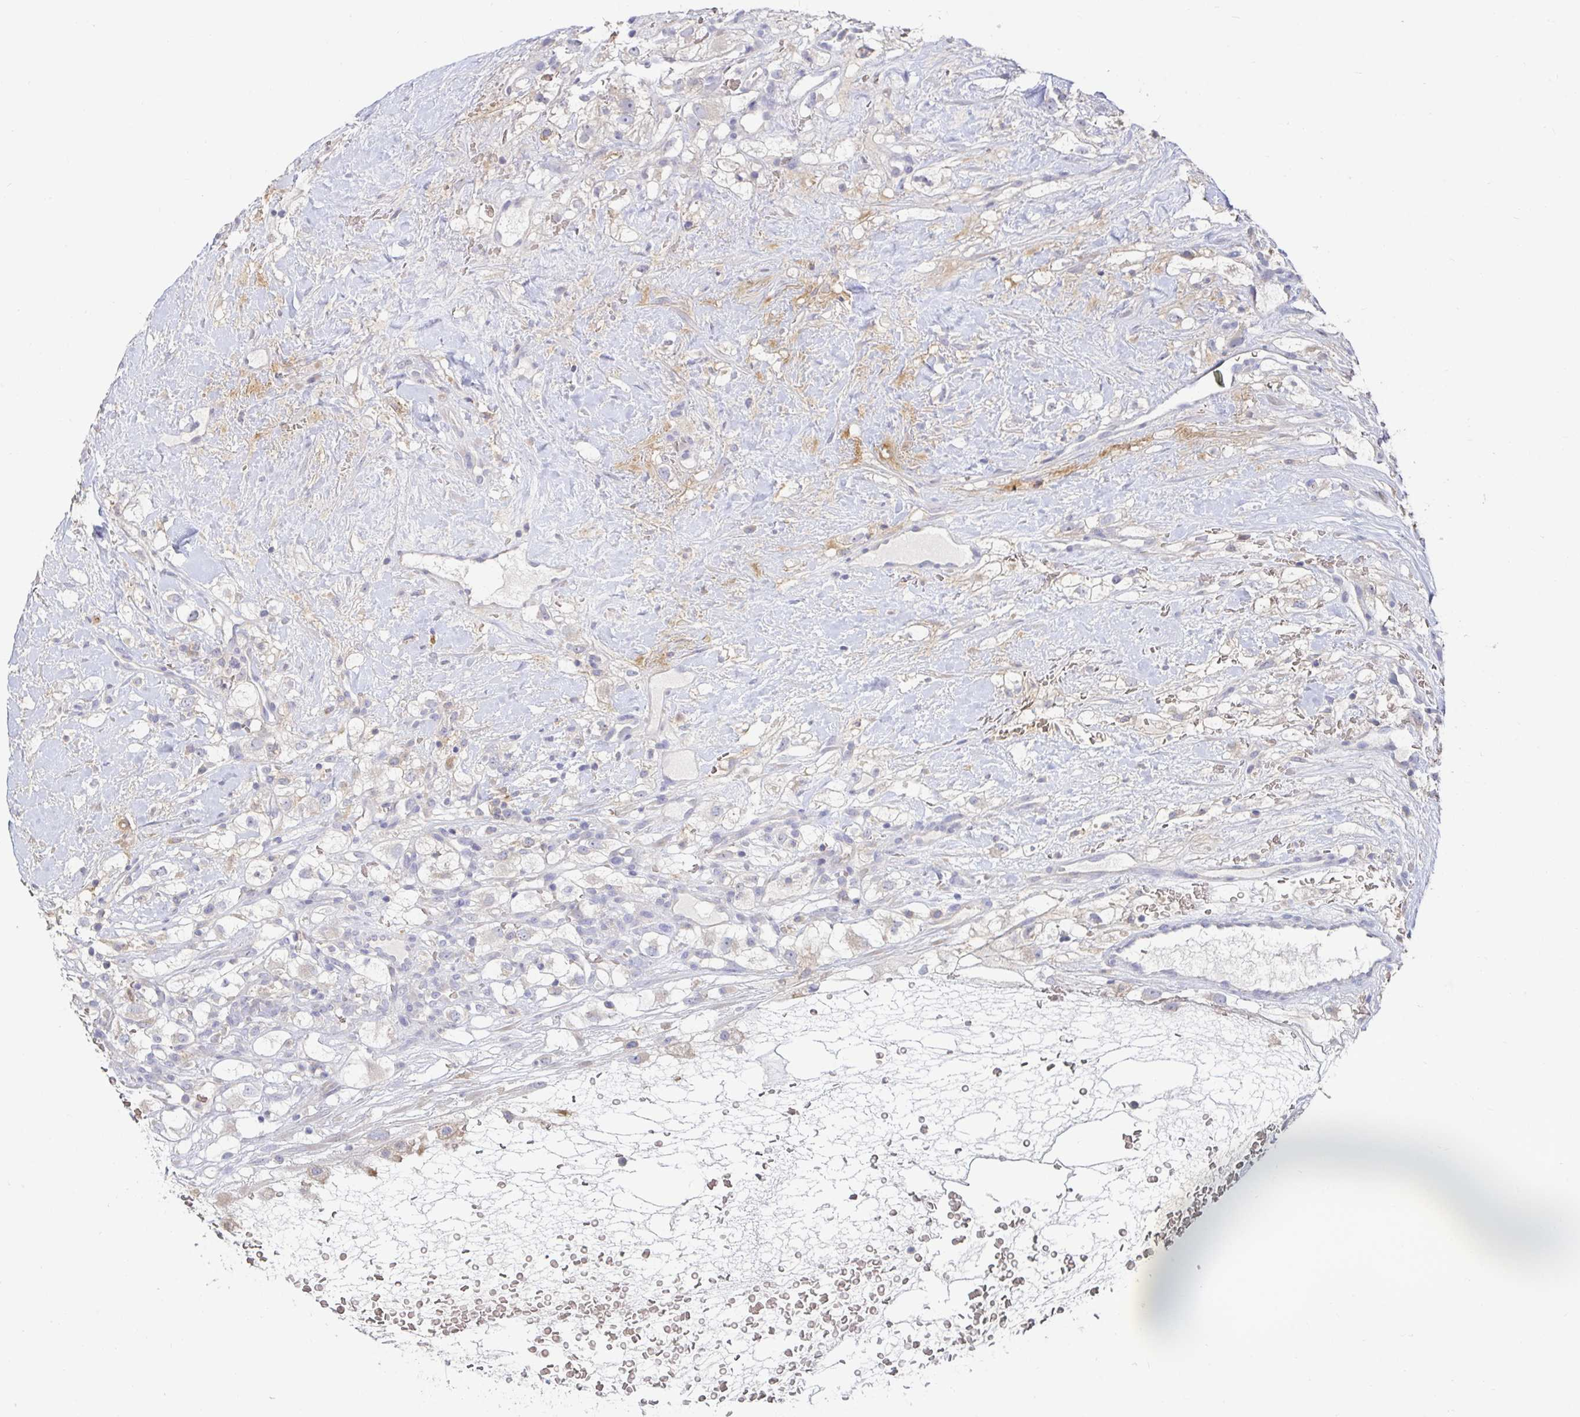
{"staining": {"intensity": "weak", "quantity": "<25%", "location": "cytoplasmic/membranous"}, "tissue": "renal cancer", "cell_type": "Tumor cells", "image_type": "cancer", "snomed": [{"axis": "morphology", "description": "Adenocarcinoma, NOS"}, {"axis": "topography", "description": "Kidney"}], "caption": "High magnification brightfield microscopy of renal cancer (adenocarcinoma) stained with DAB (brown) and counterstained with hematoxylin (blue): tumor cells show no significant staining. (Stains: DAB immunohistochemistry with hematoxylin counter stain, Microscopy: brightfield microscopy at high magnification).", "gene": "SPPL3", "patient": {"sex": "male", "age": 59}}